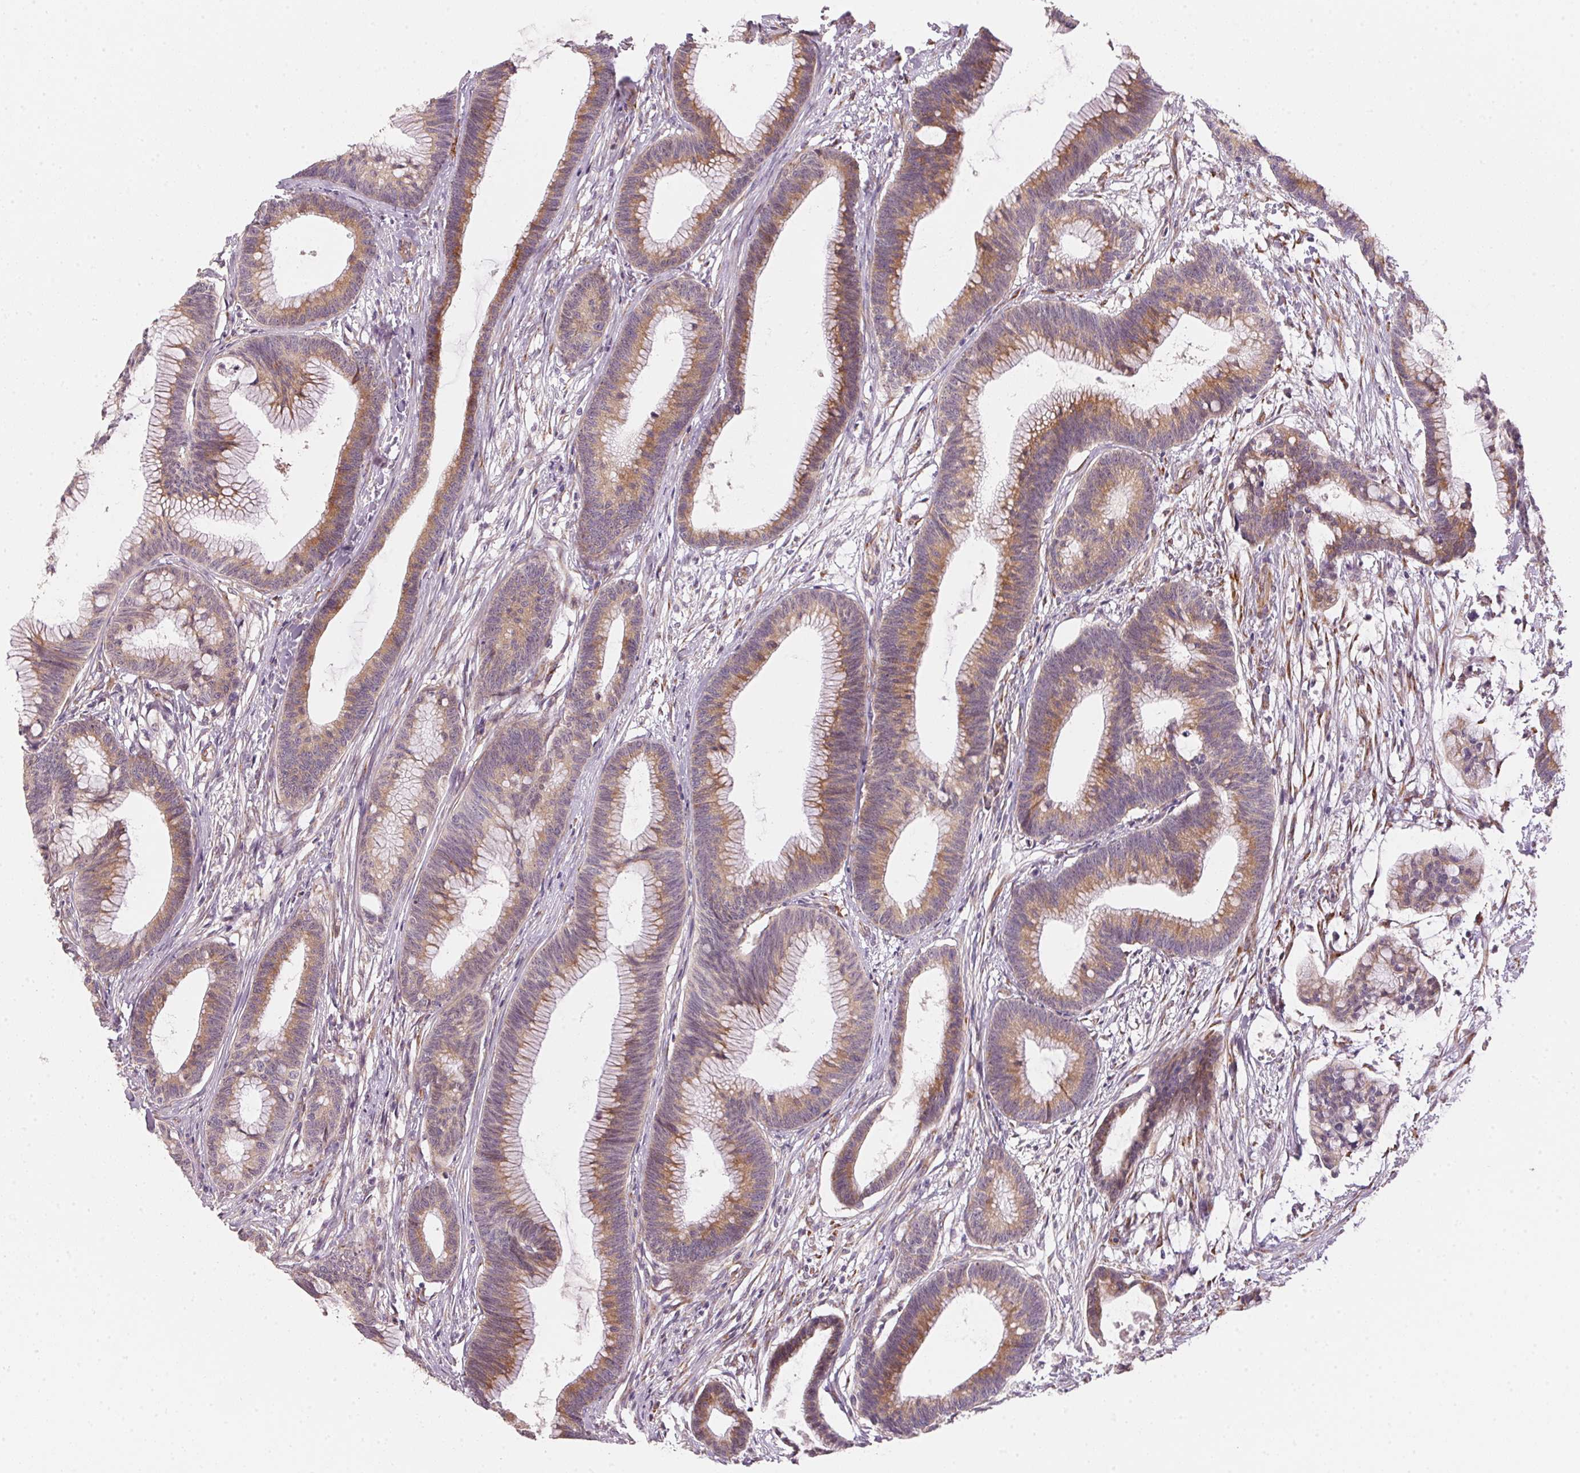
{"staining": {"intensity": "moderate", "quantity": ">75%", "location": "cytoplasmic/membranous"}, "tissue": "colorectal cancer", "cell_type": "Tumor cells", "image_type": "cancer", "snomed": [{"axis": "morphology", "description": "Adenocarcinoma, NOS"}, {"axis": "topography", "description": "Colon"}], "caption": "Brown immunohistochemical staining in adenocarcinoma (colorectal) reveals moderate cytoplasmic/membranous staining in about >75% of tumor cells. Ihc stains the protein of interest in brown and the nuclei are stained blue.", "gene": "BLOC1S2", "patient": {"sex": "female", "age": 78}}